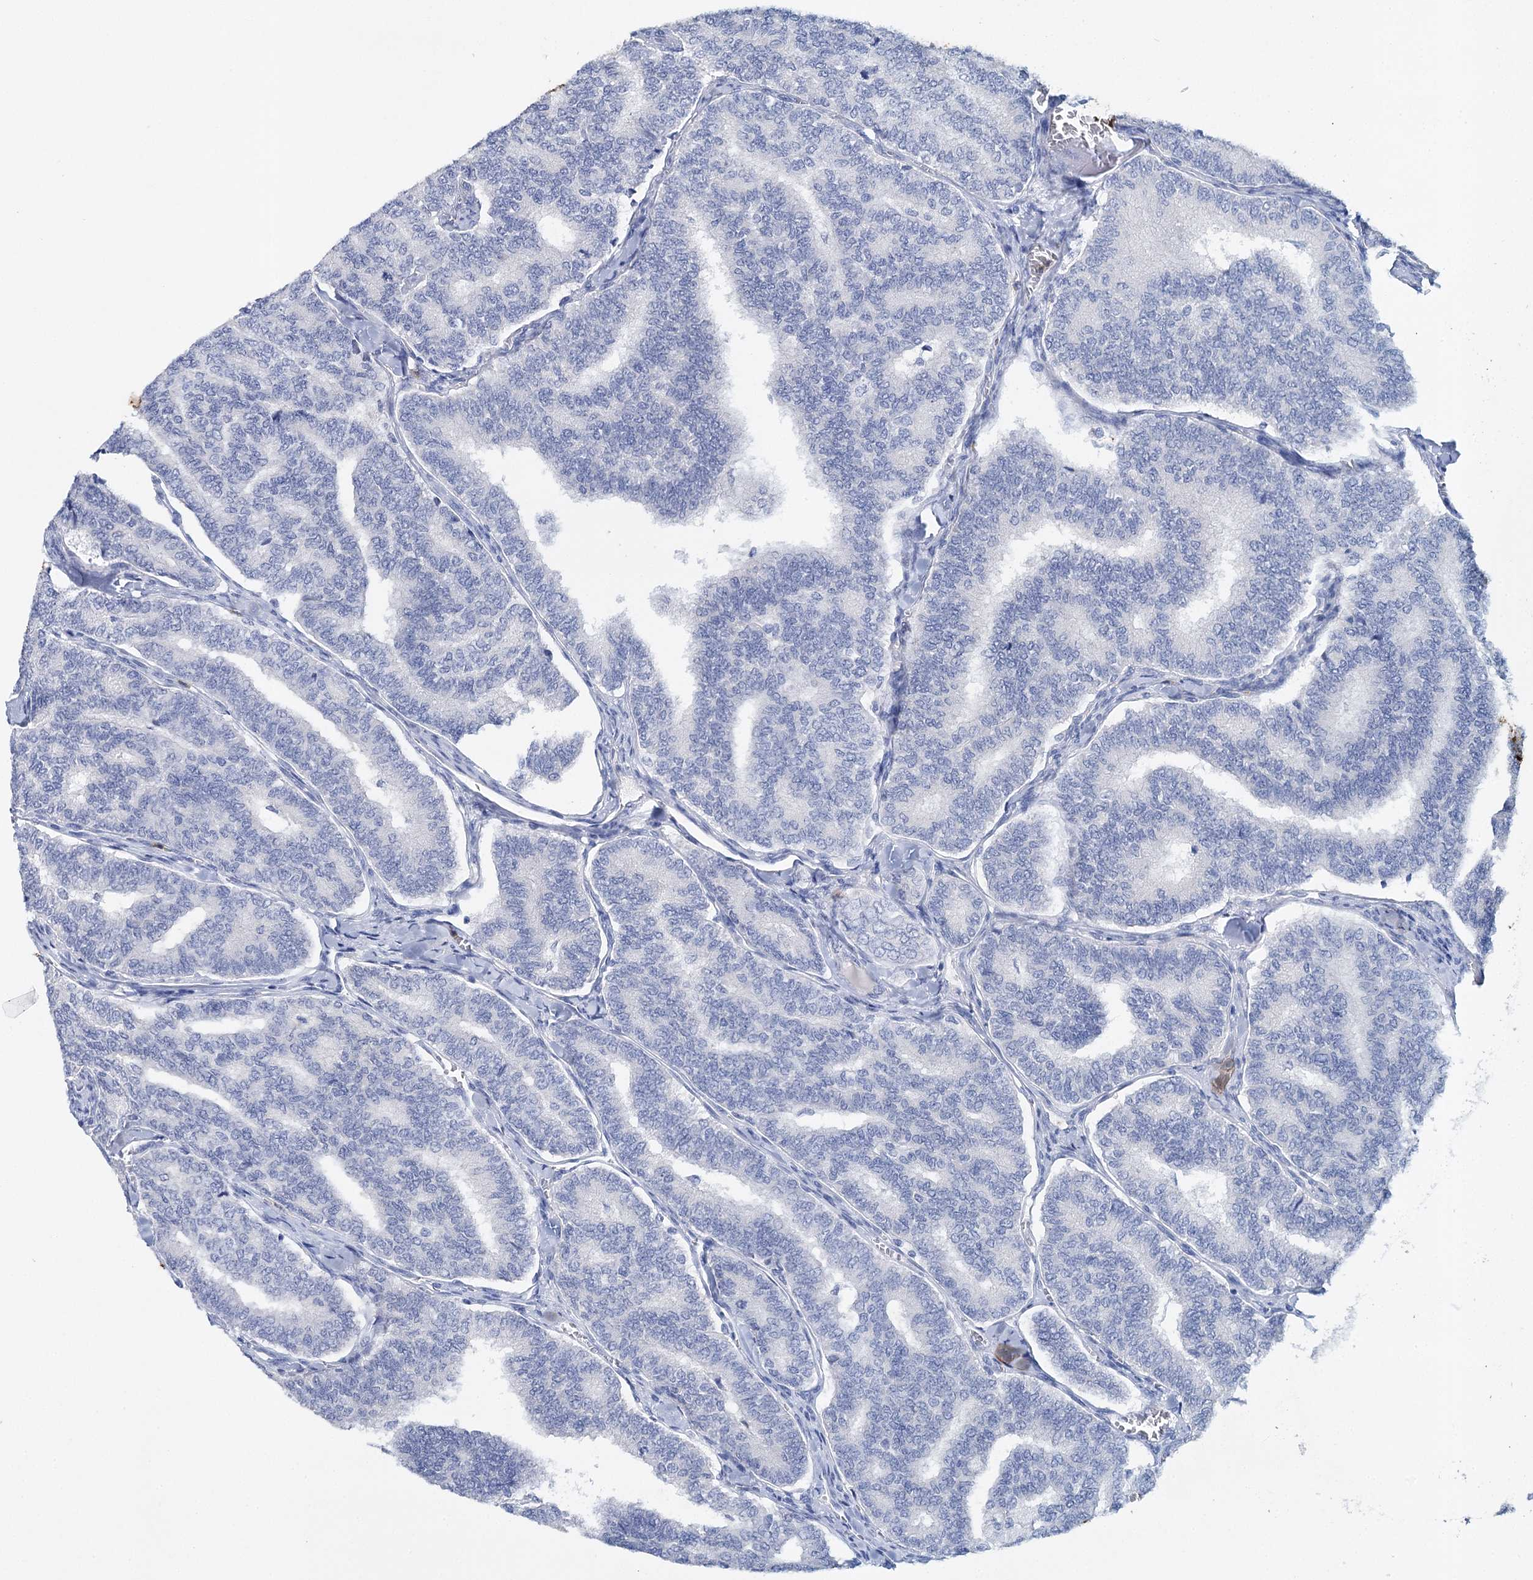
{"staining": {"intensity": "negative", "quantity": "none", "location": "none"}, "tissue": "thyroid cancer", "cell_type": "Tumor cells", "image_type": "cancer", "snomed": [{"axis": "morphology", "description": "Papillary adenocarcinoma, NOS"}, {"axis": "topography", "description": "Thyroid gland"}], "caption": "There is no significant staining in tumor cells of thyroid papillary adenocarcinoma.", "gene": "CEACAM8", "patient": {"sex": "female", "age": 35}}